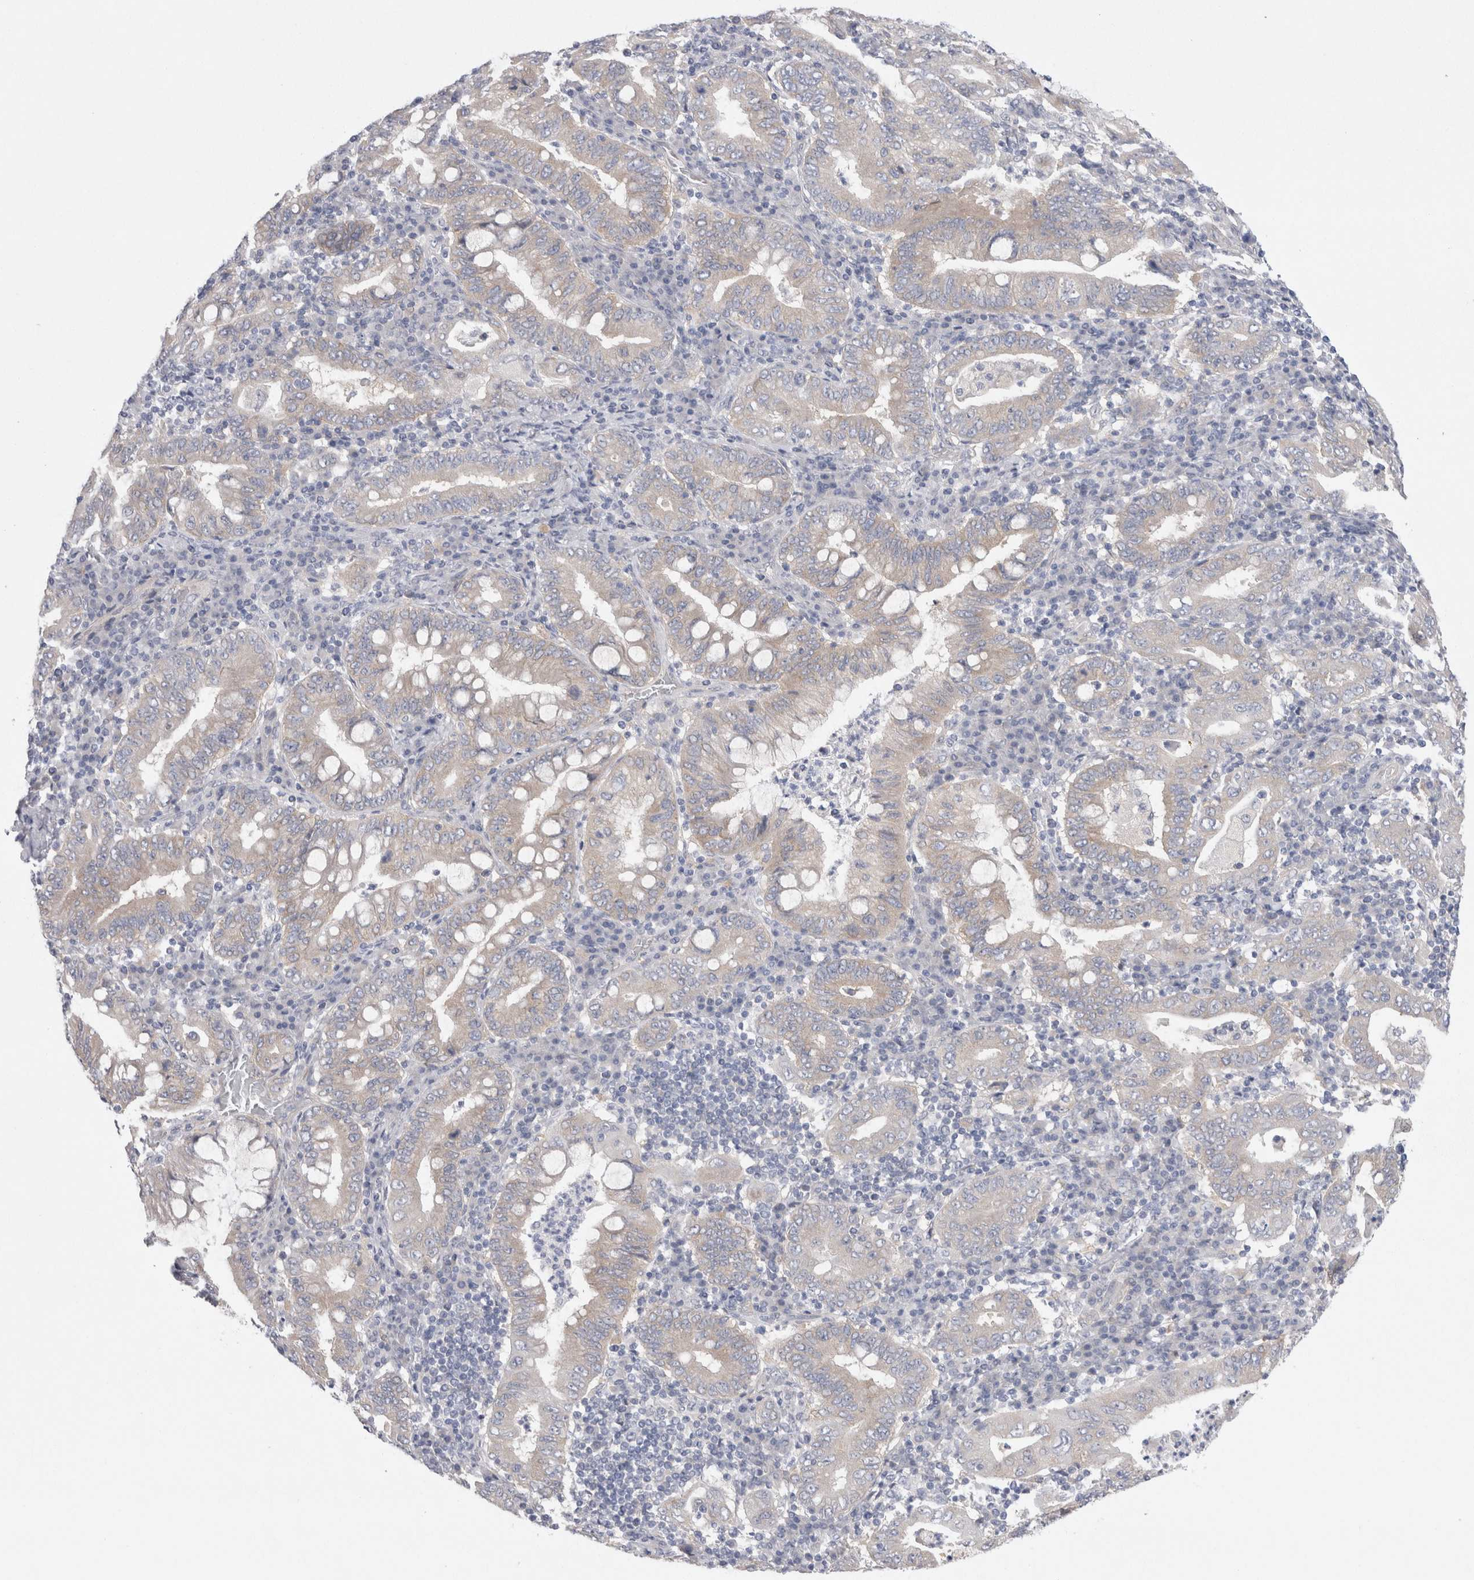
{"staining": {"intensity": "negative", "quantity": "none", "location": "none"}, "tissue": "stomach cancer", "cell_type": "Tumor cells", "image_type": "cancer", "snomed": [{"axis": "morphology", "description": "Normal tissue, NOS"}, {"axis": "morphology", "description": "Adenocarcinoma, NOS"}, {"axis": "topography", "description": "Esophagus"}, {"axis": "topography", "description": "Stomach, upper"}, {"axis": "topography", "description": "Peripheral nerve tissue"}], "caption": "Human adenocarcinoma (stomach) stained for a protein using IHC displays no staining in tumor cells.", "gene": "WIPF2", "patient": {"sex": "male", "age": 62}}